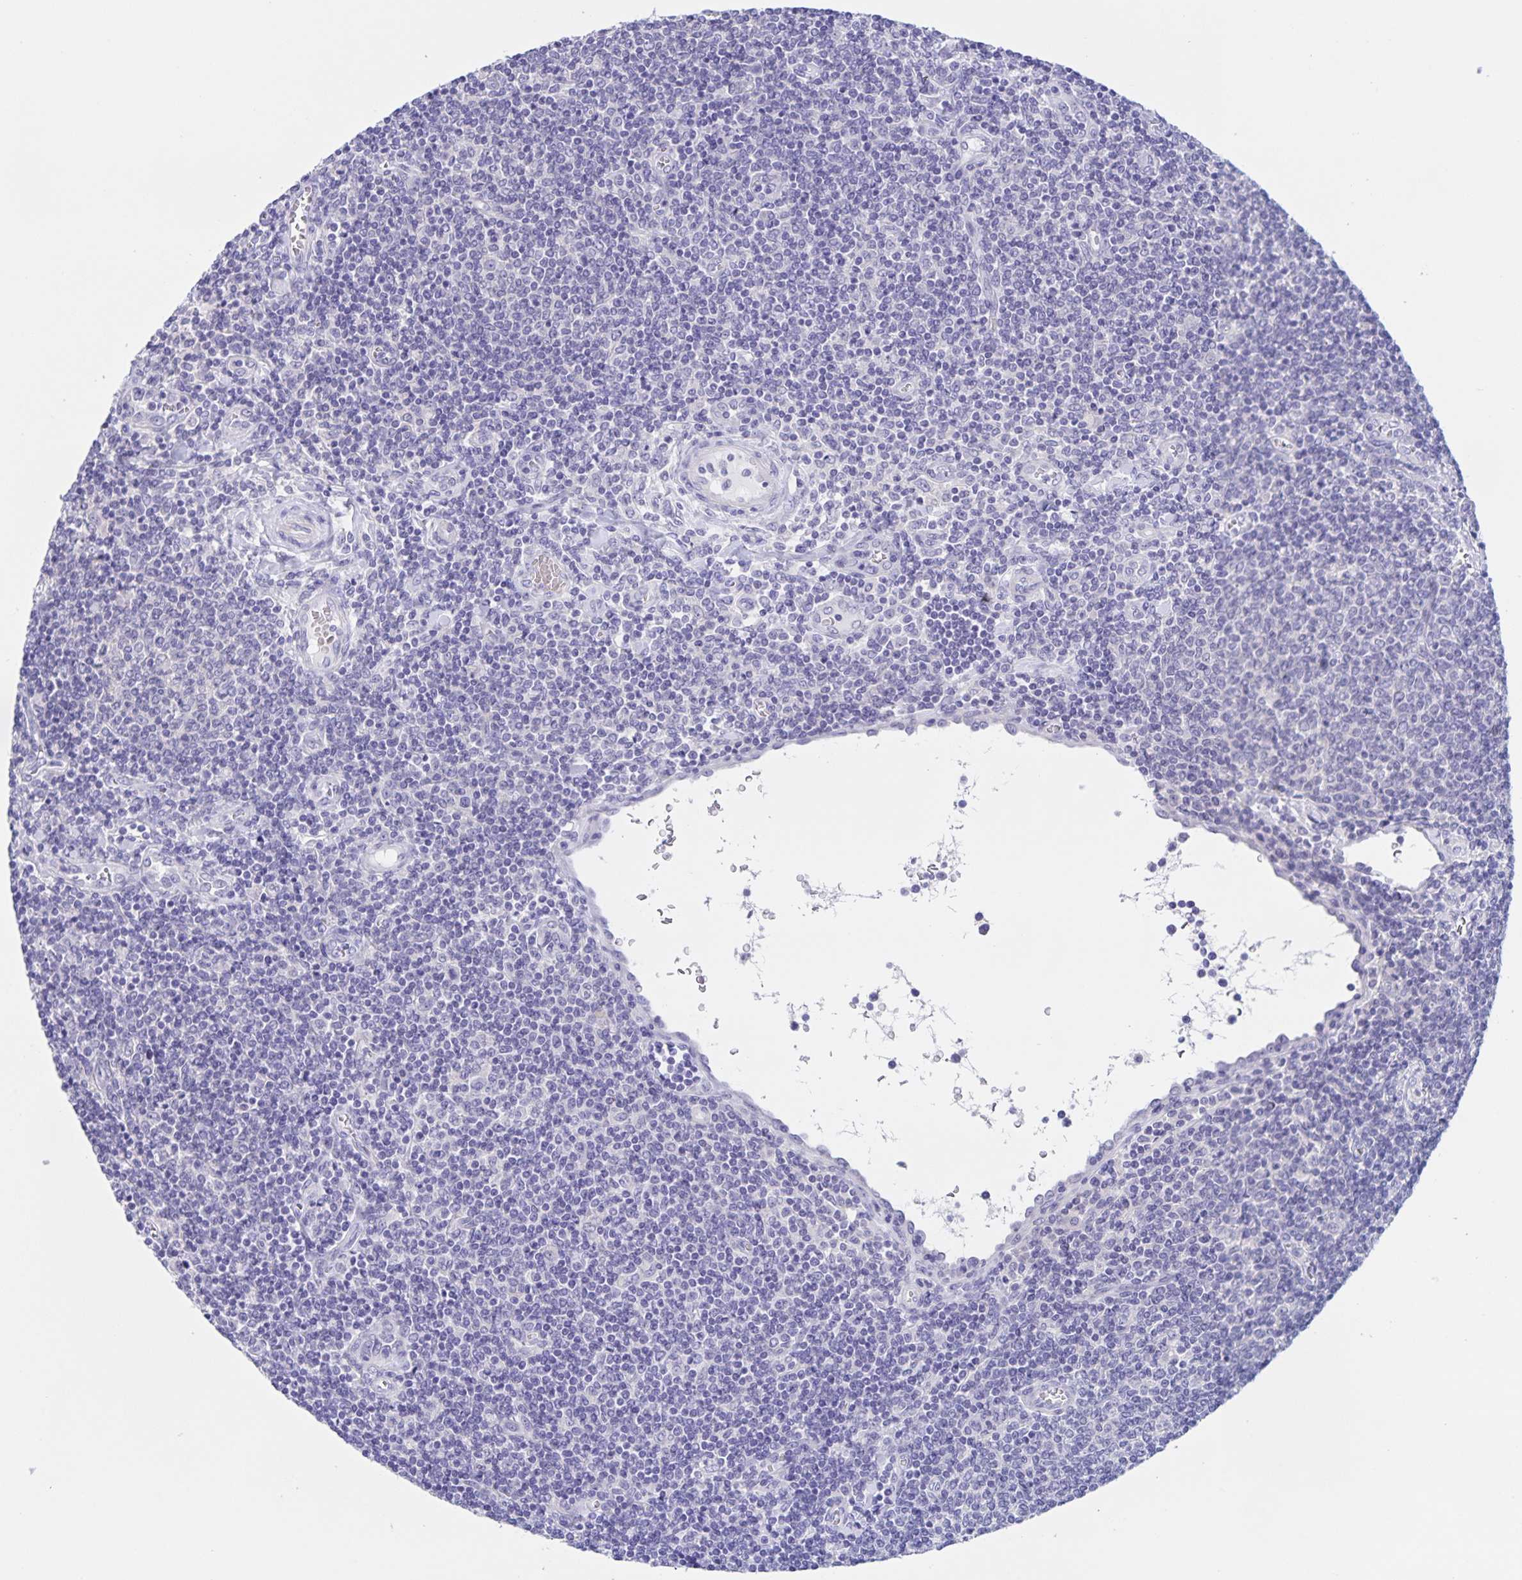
{"staining": {"intensity": "negative", "quantity": "none", "location": "none"}, "tissue": "lymphoma", "cell_type": "Tumor cells", "image_type": "cancer", "snomed": [{"axis": "morphology", "description": "Malignant lymphoma, non-Hodgkin's type, Low grade"}, {"axis": "topography", "description": "Lymph node"}], "caption": "Image shows no protein expression in tumor cells of lymphoma tissue.", "gene": "DMGDH", "patient": {"sex": "male", "age": 52}}